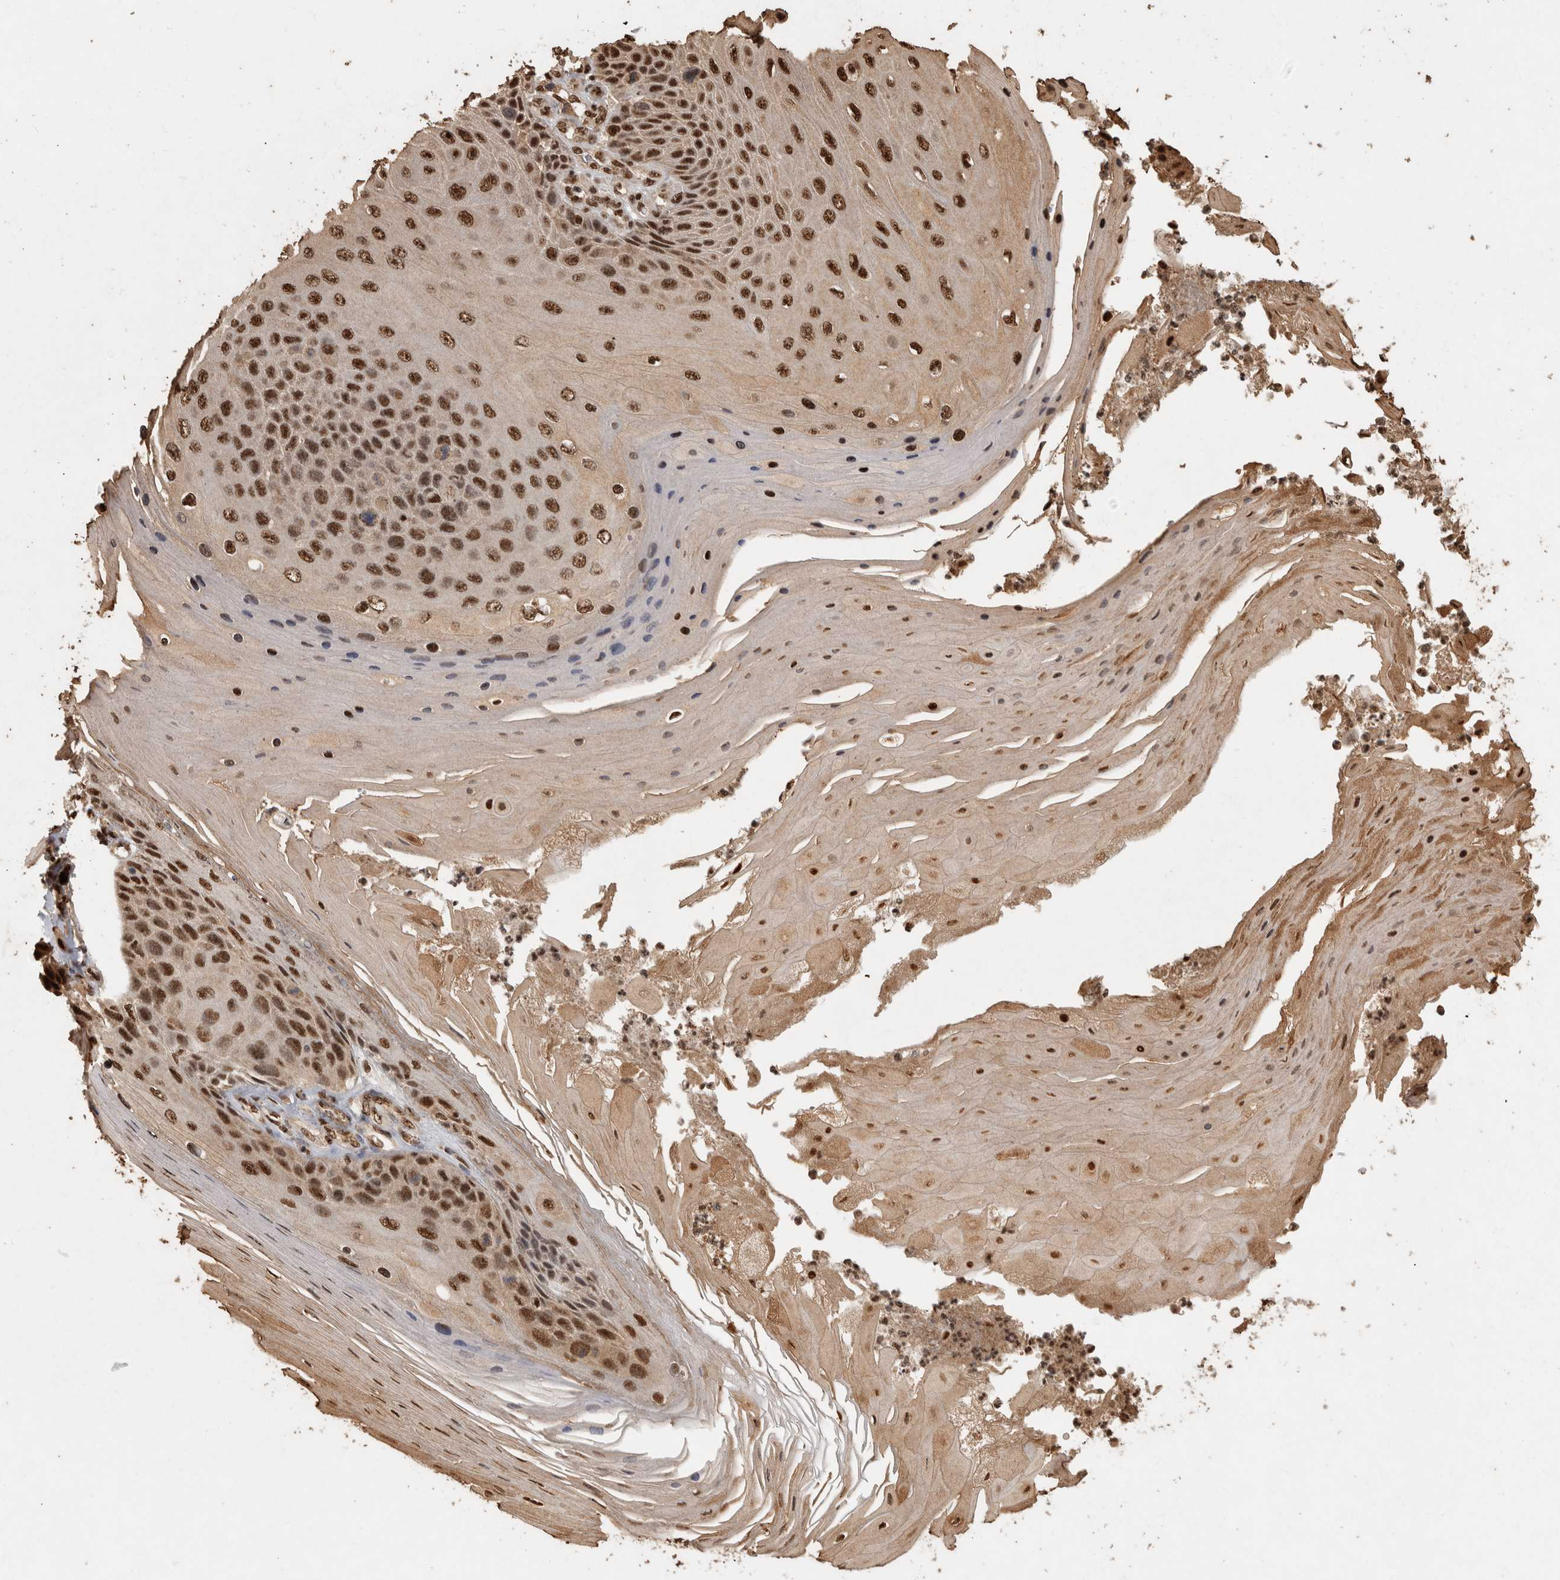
{"staining": {"intensity": "strong", "quantity": ">75%", "location": "nuclear"}, "tissue": "skin cancer", "cell_type": "Tumor cells", "image_type": "cancer", "snomed": [{"axis": "morphology", "description": "Squamous cell carcinoma, NOS"}, {"axis": "topography", "description": "Skin"}], "caption": "Immunohistochemical staining of skin cancer (squamous cell carcinoma) shows high levels of strong nuclear expression in about >75% of tumor cells.", "gene": "RAD50", "patient": {"sex": "female", "age": 88}}